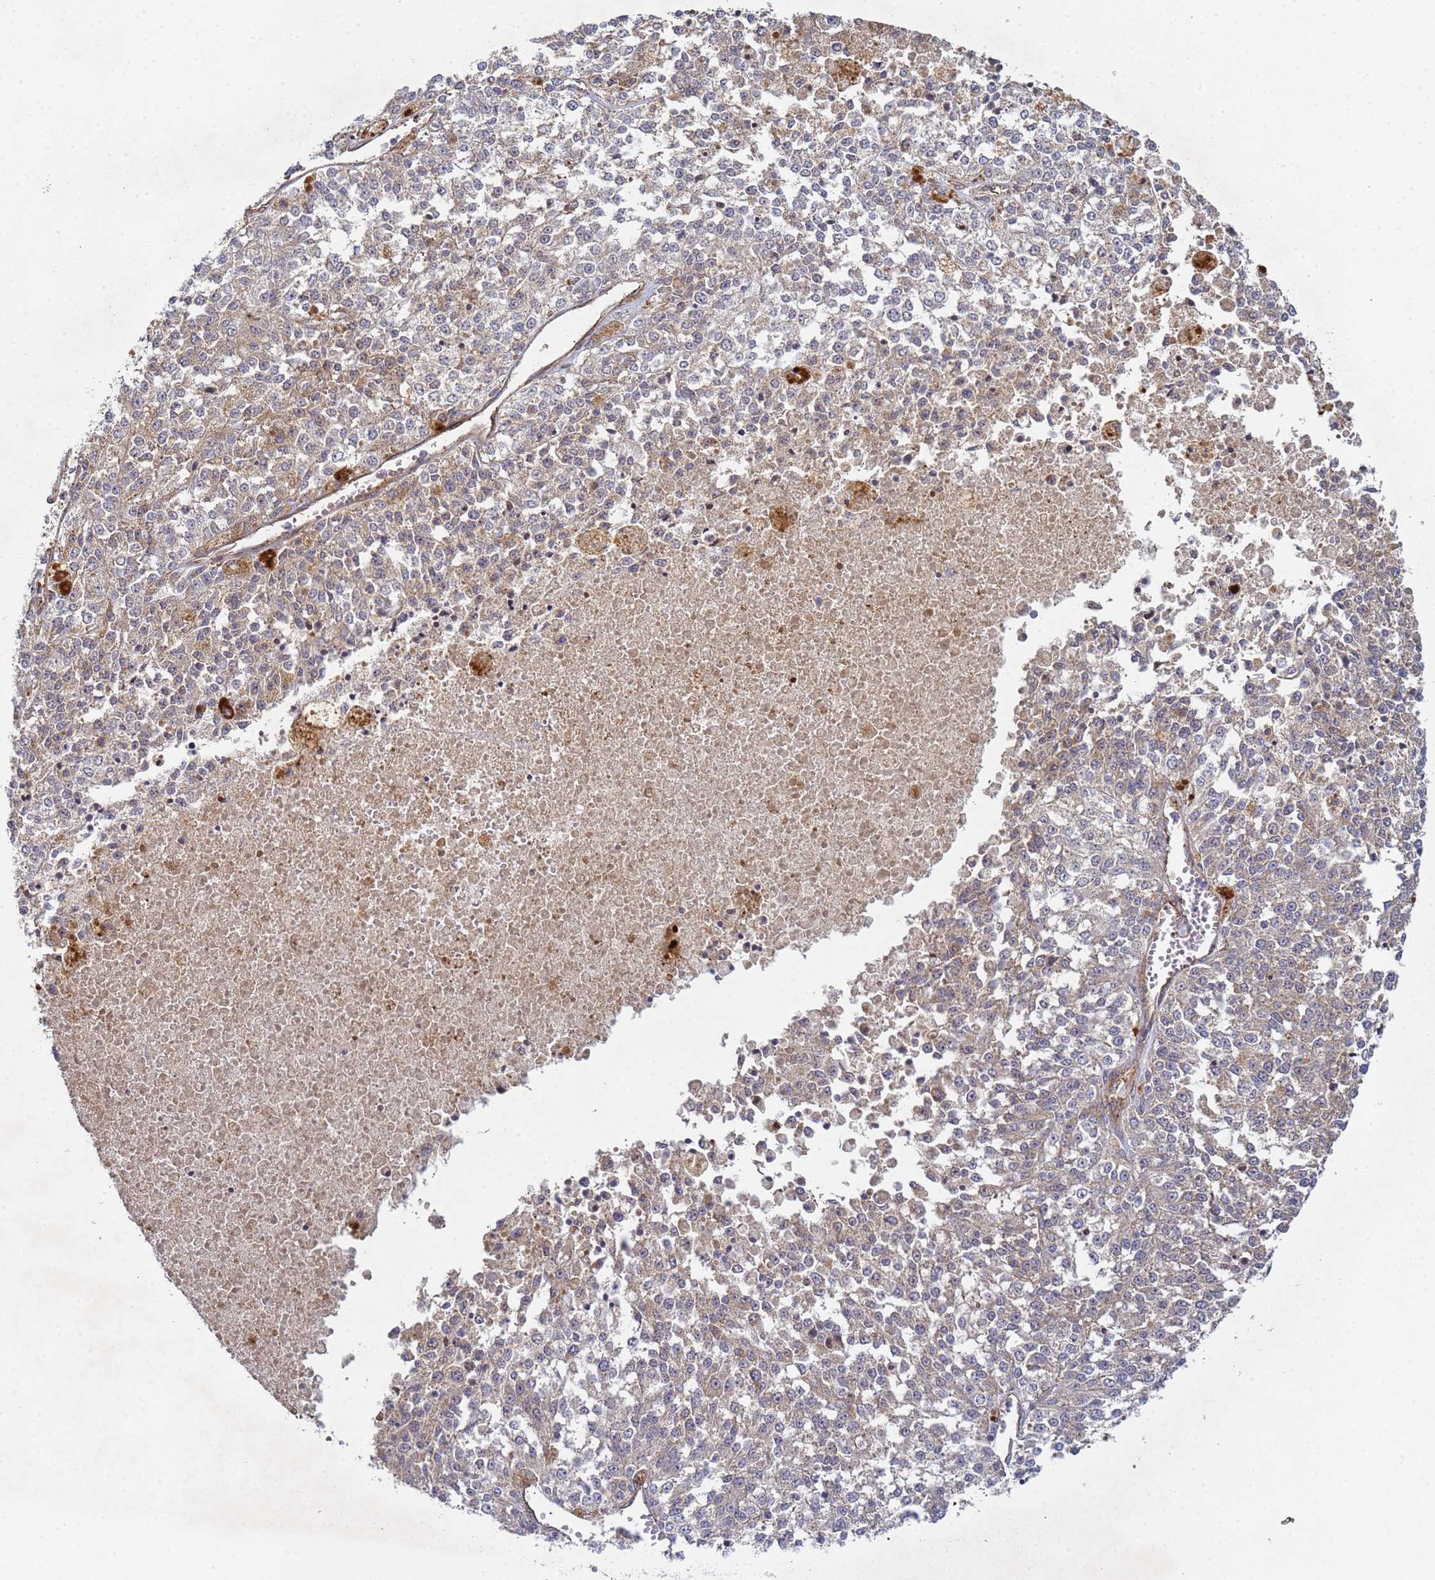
{"staining": {"intensity": "weak", "quantity": "25%-75%", "location": "cytoplasmic/membranous"}, "tissue": "melanoma", "cell_type": "Tumor cells", "image_type": "cancer", "snomed": [{"axis": "morphology", "description": "Malignant melanoma, NOS"}, {"axis": "topography", "description": "Skin"}], "caption": "A photomicrograph of human melanoma stained for a protein displays weak cytoplasmic/membranous brown staining in tumor cells.", "gene": "C8orf34", "patient": {"sex": "female", "age": 64}}